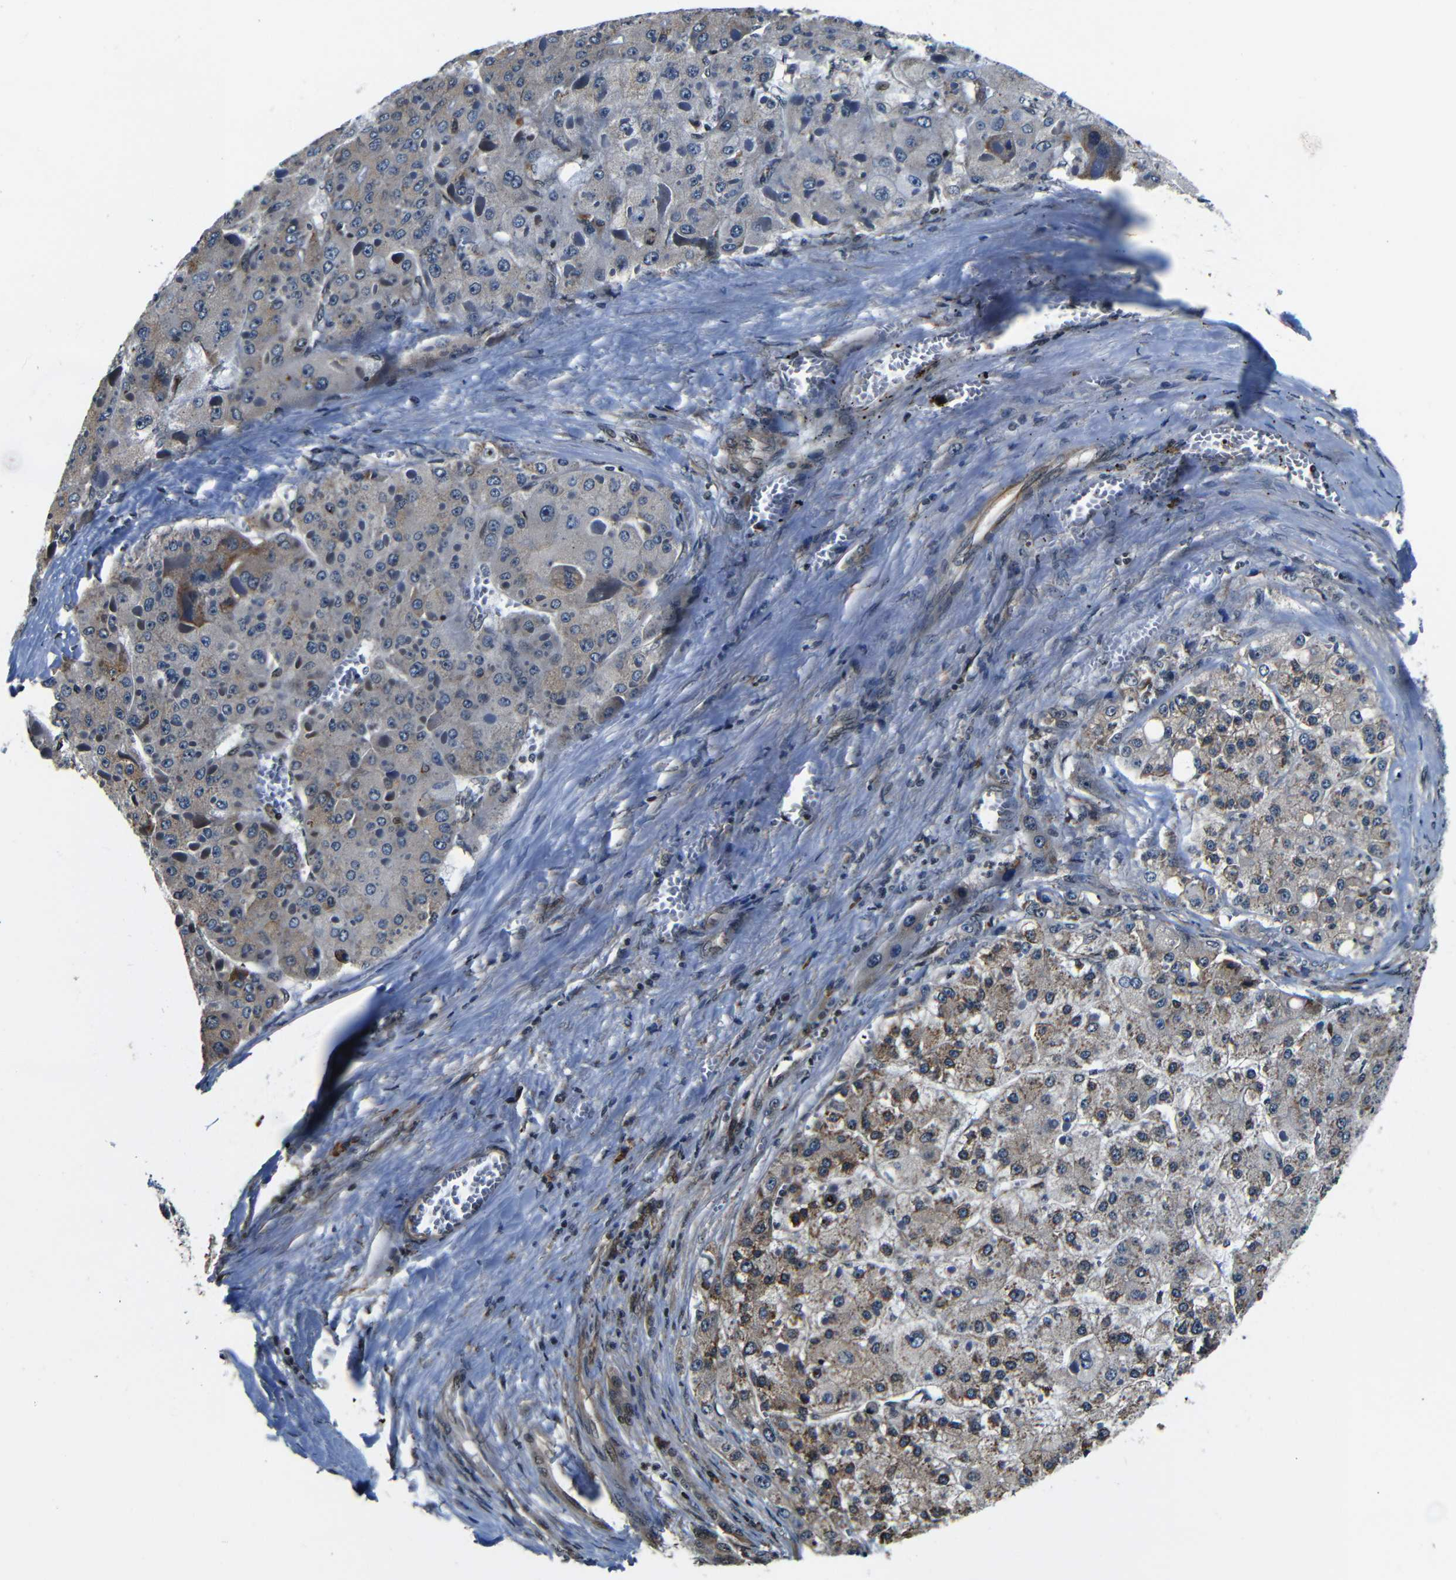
{"staining": {"intensity": "moderate", "quantity": "25%-75%", "location": "cytoplasmic/membranous"}, "tissue": "liver cancer", "cell_type": "Tumor cells", "image_type": "cancer", "snomed": [{"axis": "morphology", "description": "Carcinoma, Hepatocellular, NOS"}, {"axis": "topography", "description": "Liver"}], "caption": "Human hepatocellular carcinoma (liver) stained with a brown dye exhibits moderate cytoplasmic/membranous positive positivity in approximately 25%-75% of tumor cells.", "gene": "NCBP3", "patient": {"sex": "female", "age": 73}}